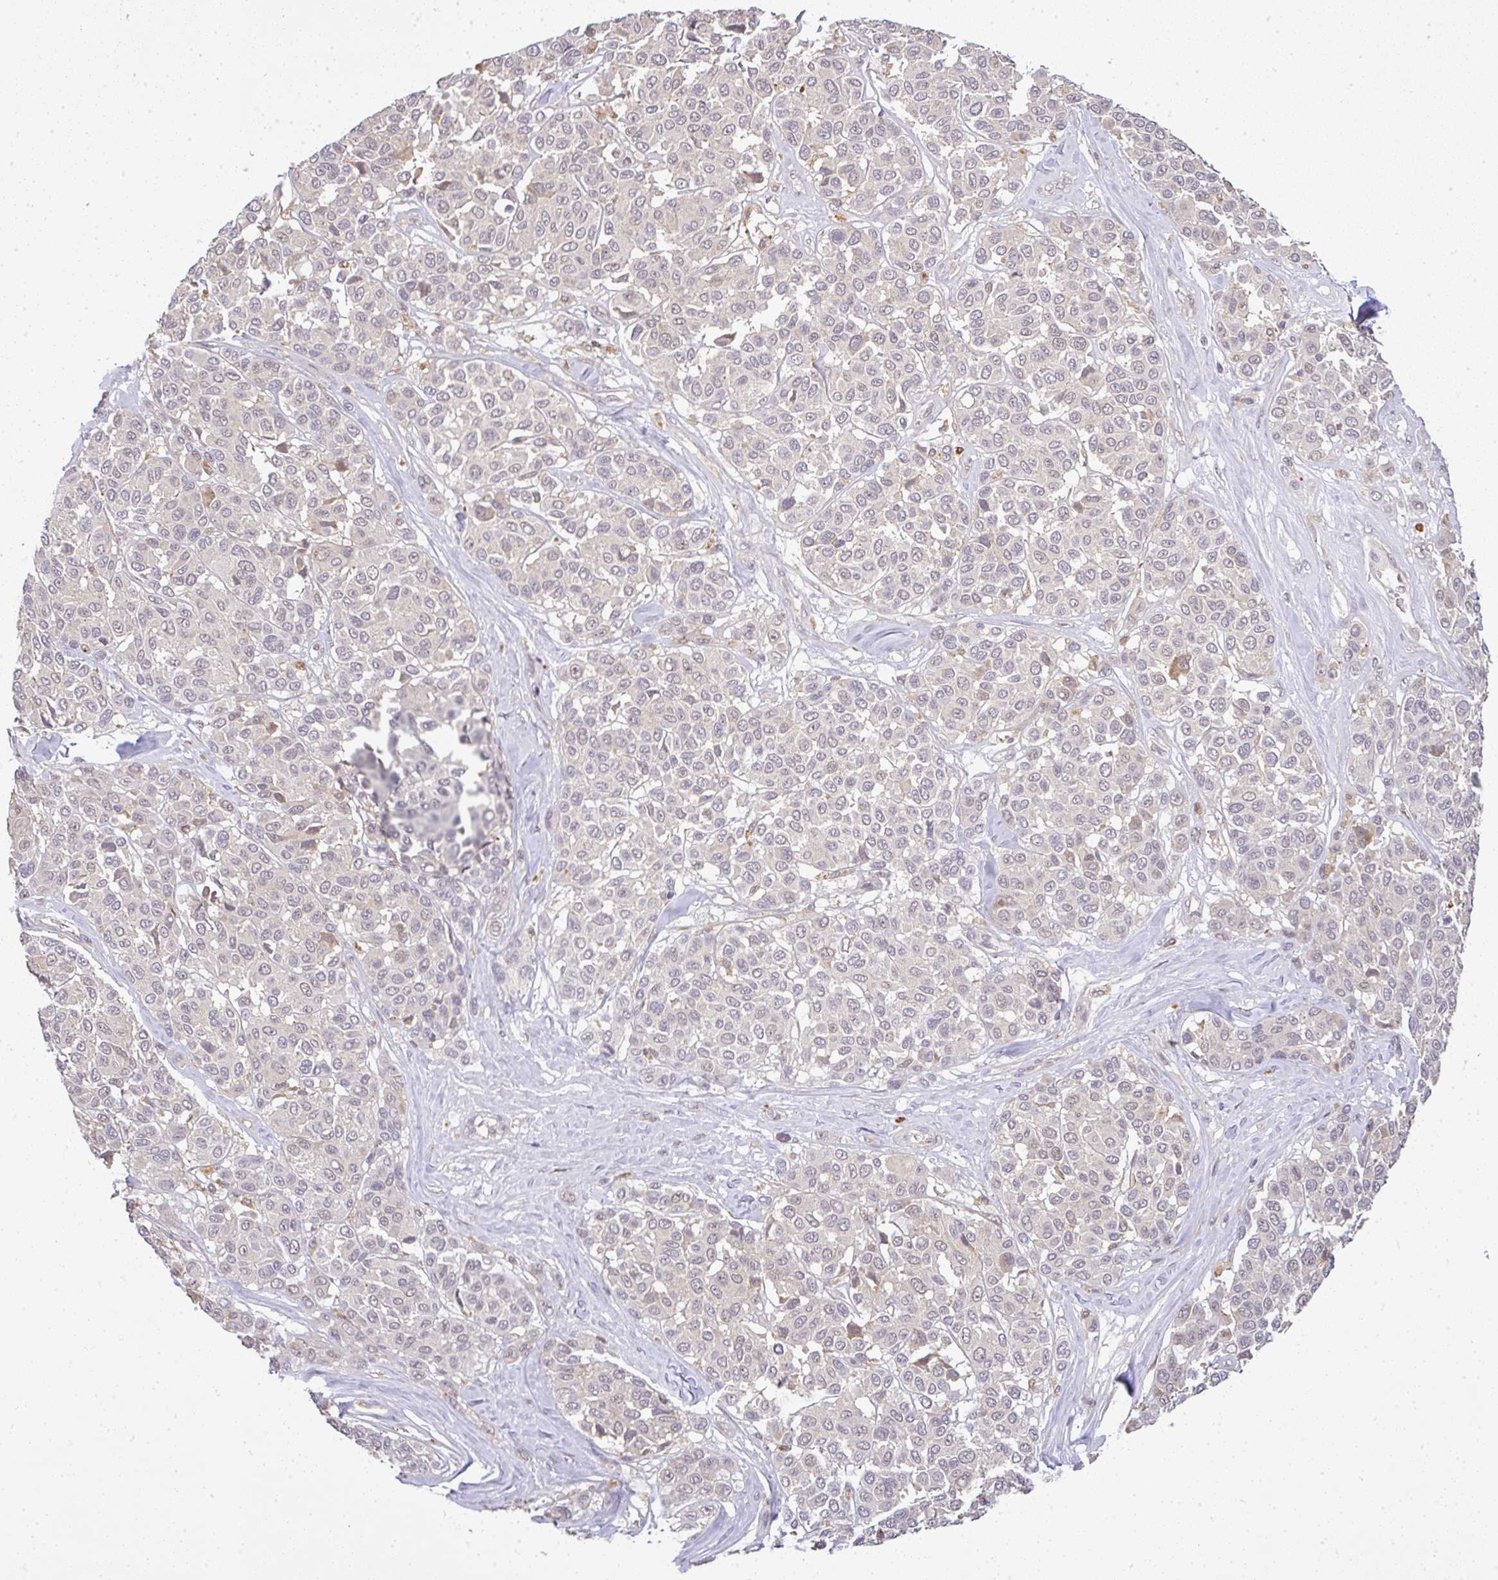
{"staining": {"intensity": "negative", "quantity": "none", "location": "none"}, "tissue": "melanoma", "cell_type": "Tumor cells", "image_type": "cancer", "snomed": [{"axis": "morphology", "description": "Malignant melanoma, NOS"}, {"axis": "topography", "description": "Skin"}], "caption": "A micrograph of human malignant melanoma is negative for staining in tumor cells.", "gene": "FAM153A", "patient": {"sex": "female", "age": 66}}